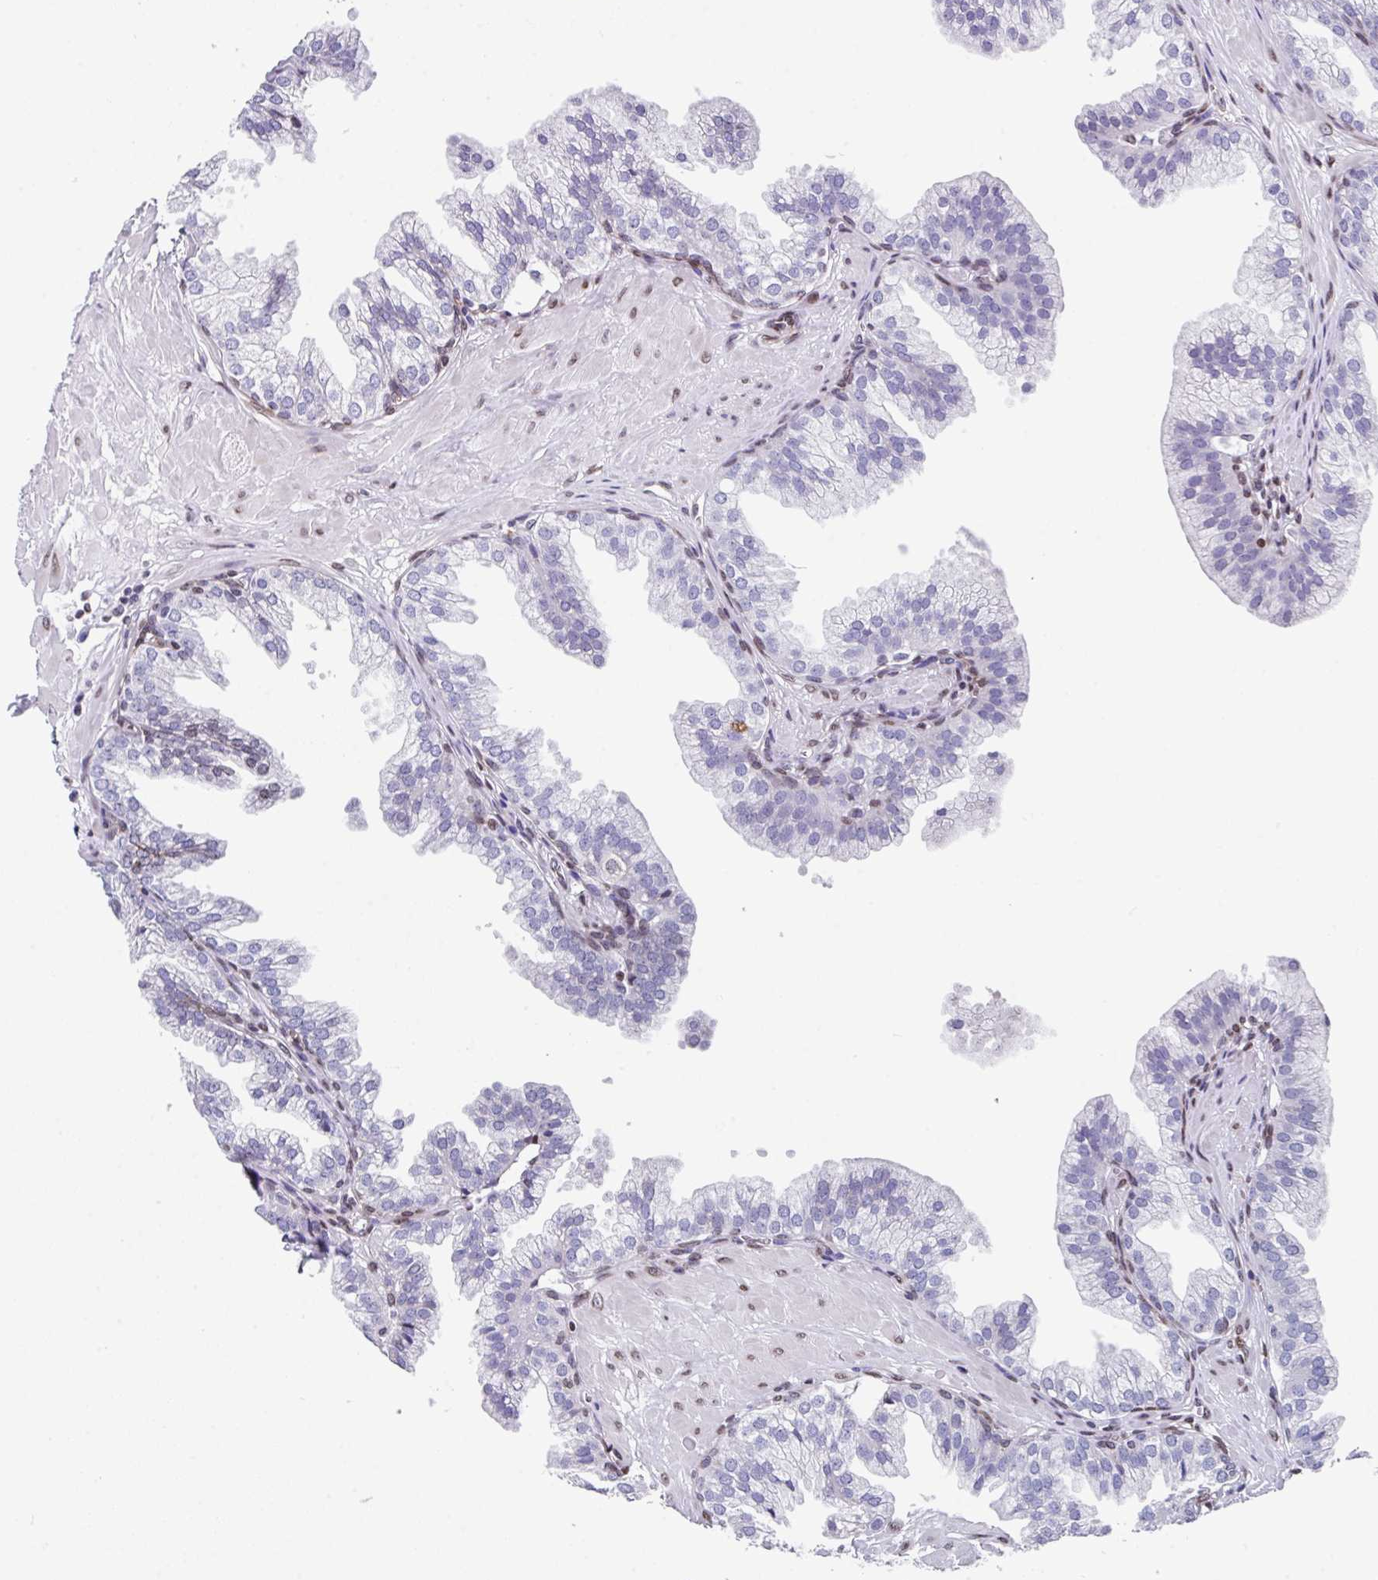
{"staining": {"intensity": "moderate", "quantity": "<25%", "location": "nuclear"}, "tissue": "prostate", "cell_type": "Glandular cells", "image_type": "normal", "snomed": [{"axis": "morphology", "description": "Normal tissue, NOS"}, {"axis": "topography", "description": "Prostate"}, {"axis": "topography", "description": "Peripheral nerve tissue"}], "caption": "Protein analysis of normal prostate reveals moderate nuclear positivity in about <25% of glandular cells. Nuclei are stained in blue.", "gene": "TCF3", "patient": {"sex": "male", "age": 55}}